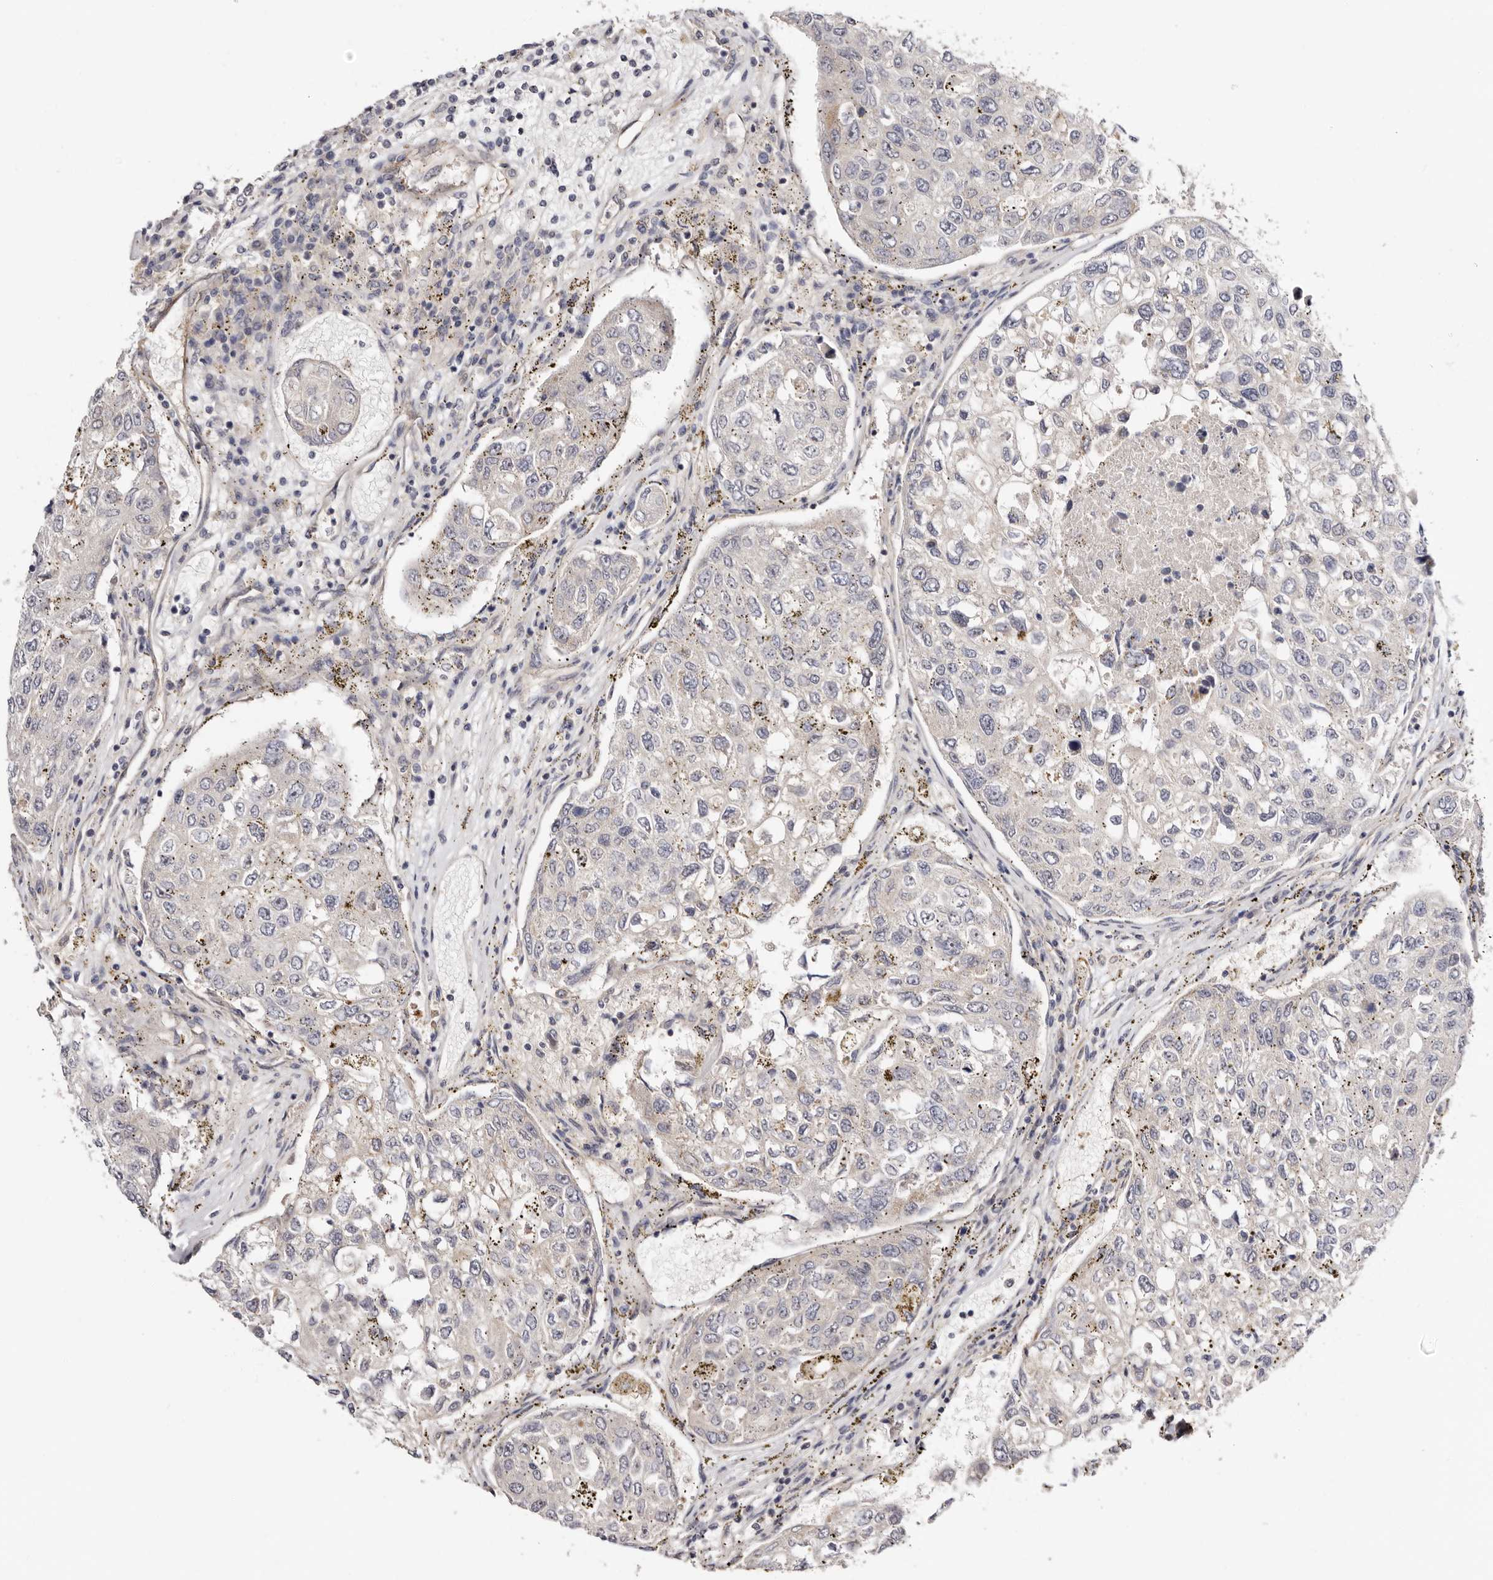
{"staining": {"intensity": "negative", "quantity": "none", "location": "none"}, "tissue": "urothelial cancer", "cell_type": "Tumor cells", "image_type": "cancer", "snomed": [{"axis": "morphology", "description": "Urothelial carcinoma, High grade"}, {"axis": "topography", "description": "Lymph node"}, {"axis": "topography", "description": "Urinary bladder"}], "caption": "Immunohistochemistry photomicrograph of high-grade urothelial carcinoma stained for a protein (brown), which shows no positivity in tumor cells.", "gene": "PANK4", "patient": {"sex": "male", "age": 51}}